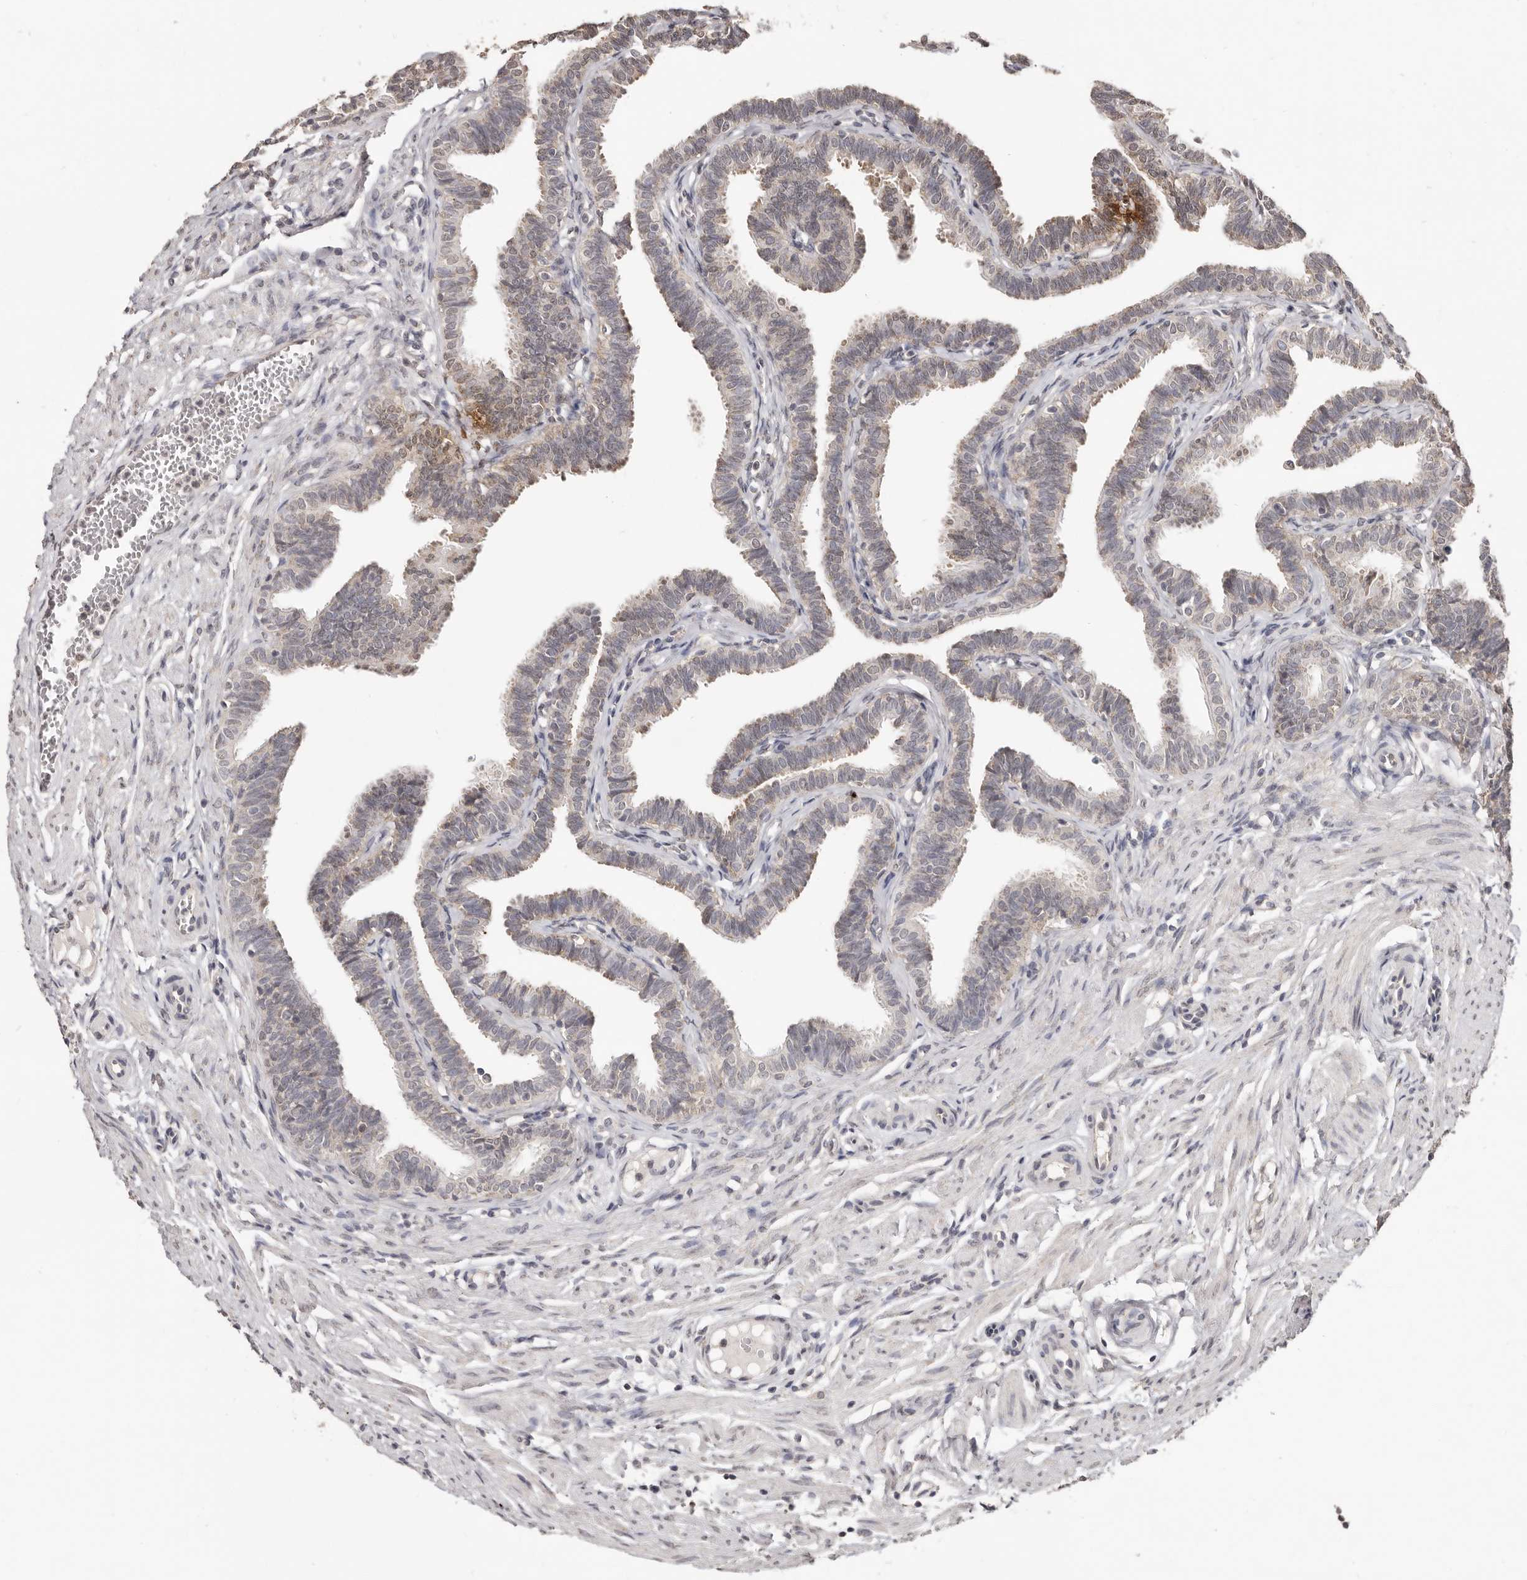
{"staining": {"intensity": "weak", "quantity": "<25%", "location": "cytoplasmic/membranous,nuclear"}, "tissue": "fallopian tube", "cell_type": "Glandular cells", "image_type": "normal", "snomed": [{"axis": "morphology", "description": "Normal tissue, NOS"}, {"axis": "topography", "description": "Fallopian tube"}, {"axis": "topography", "description": "Ovary"}], "caption": "This is an IHC histopathology image of unremarkable fallopian tube. There is no staining in glandular cells.", "gene": "LINGO2", "patient": {"sex": "female", "age": 23}}